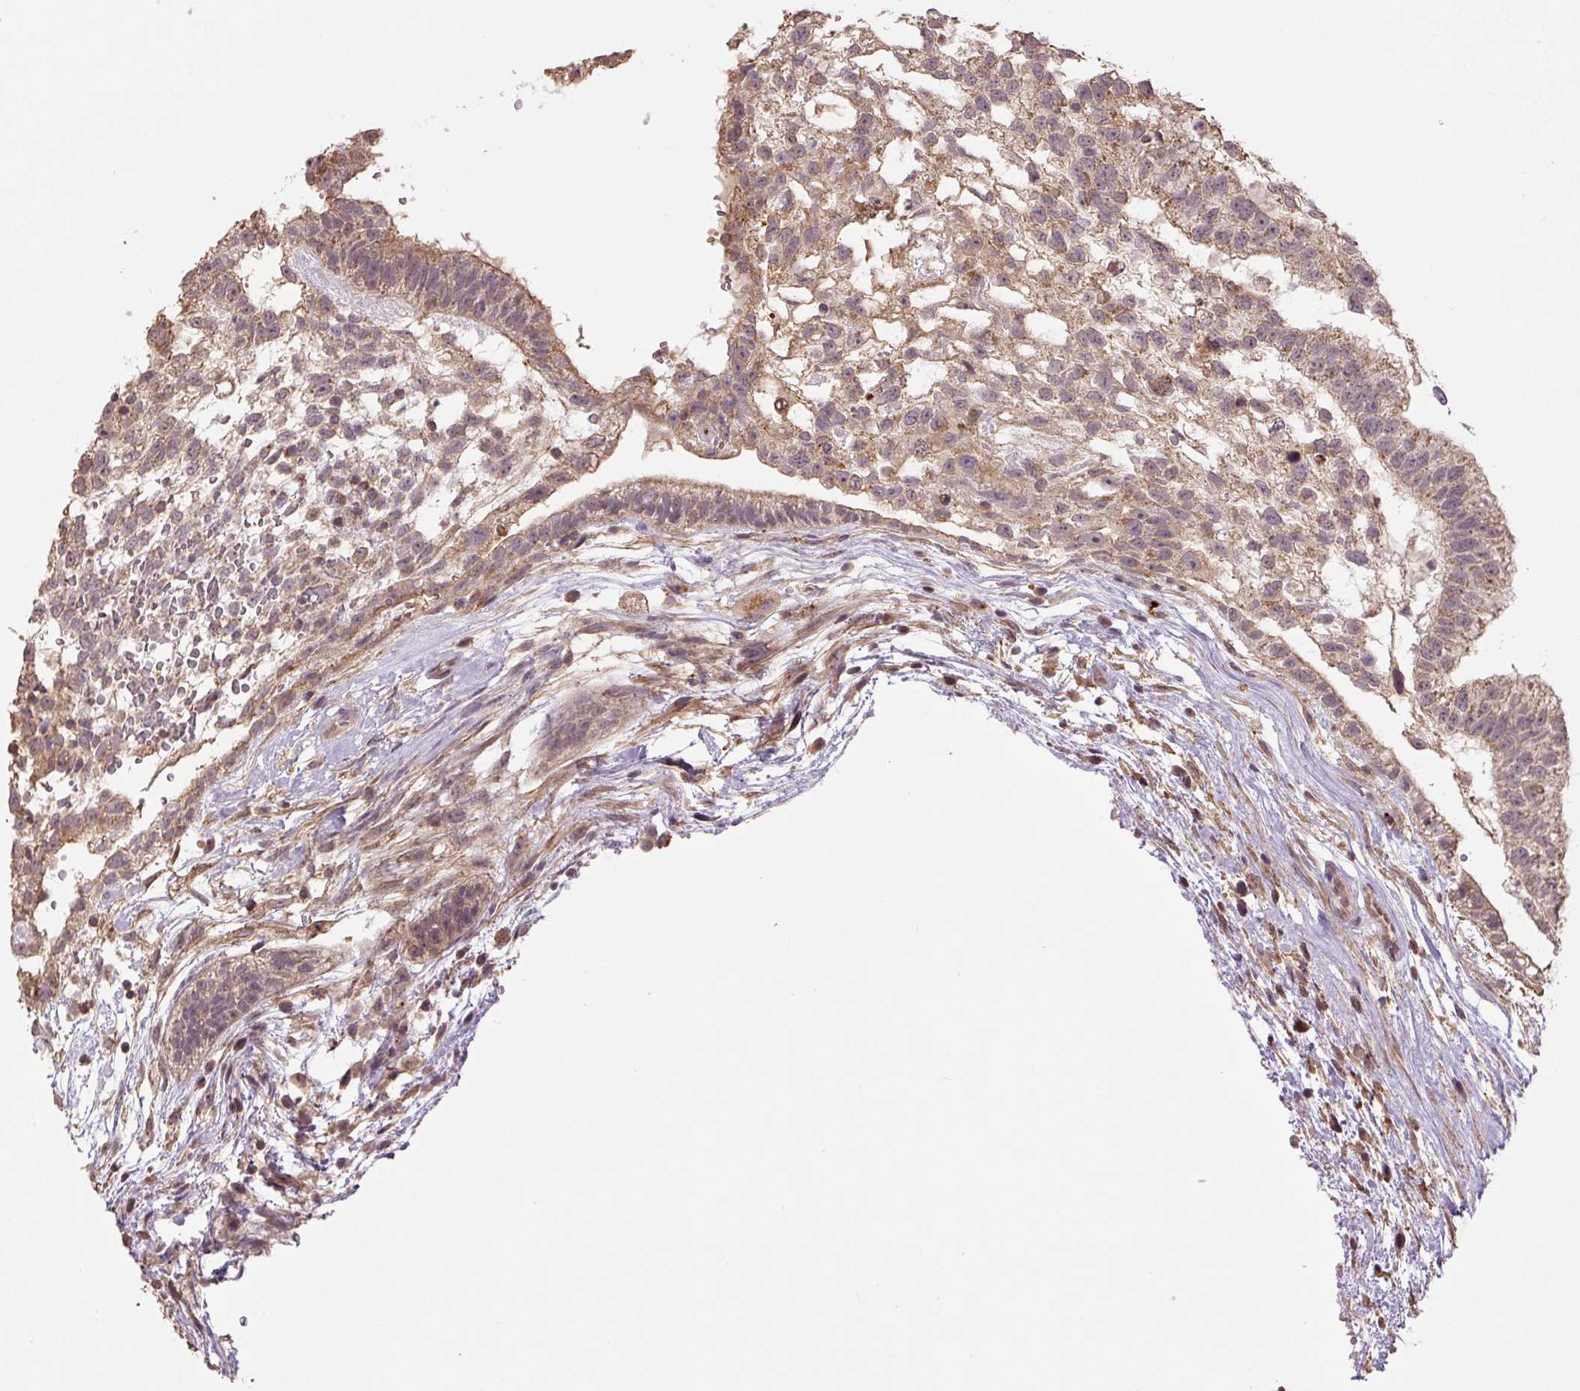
{"staining": {"intensity": "moderate", "quantity": ">75%", "location": "cytoplasmic/membranous"}, "tissue": "testis cancer", "cell_type": "Tumor cells", "image_type": "cancer", "snomed": [{"axis": "morphology", "description": "Carcinoma, Embryonal, NOS"}, {"axis": "topography", "description": "Testis"}], "caption": "Immunohistochemistry staining of testis embryonal carcinoma, which shows medium levels of moderate cytoplasmic/membranous staining in about >75% of tumor cells indicating moderate cytoplasmic/membranous protein positivity. The staining was performed using DAB (brown) for protein detection and nuclei were counterstained in hematoxylin (blue).", "gene": "TMEM160", "patient": {"sex": "male", "age": 32}}